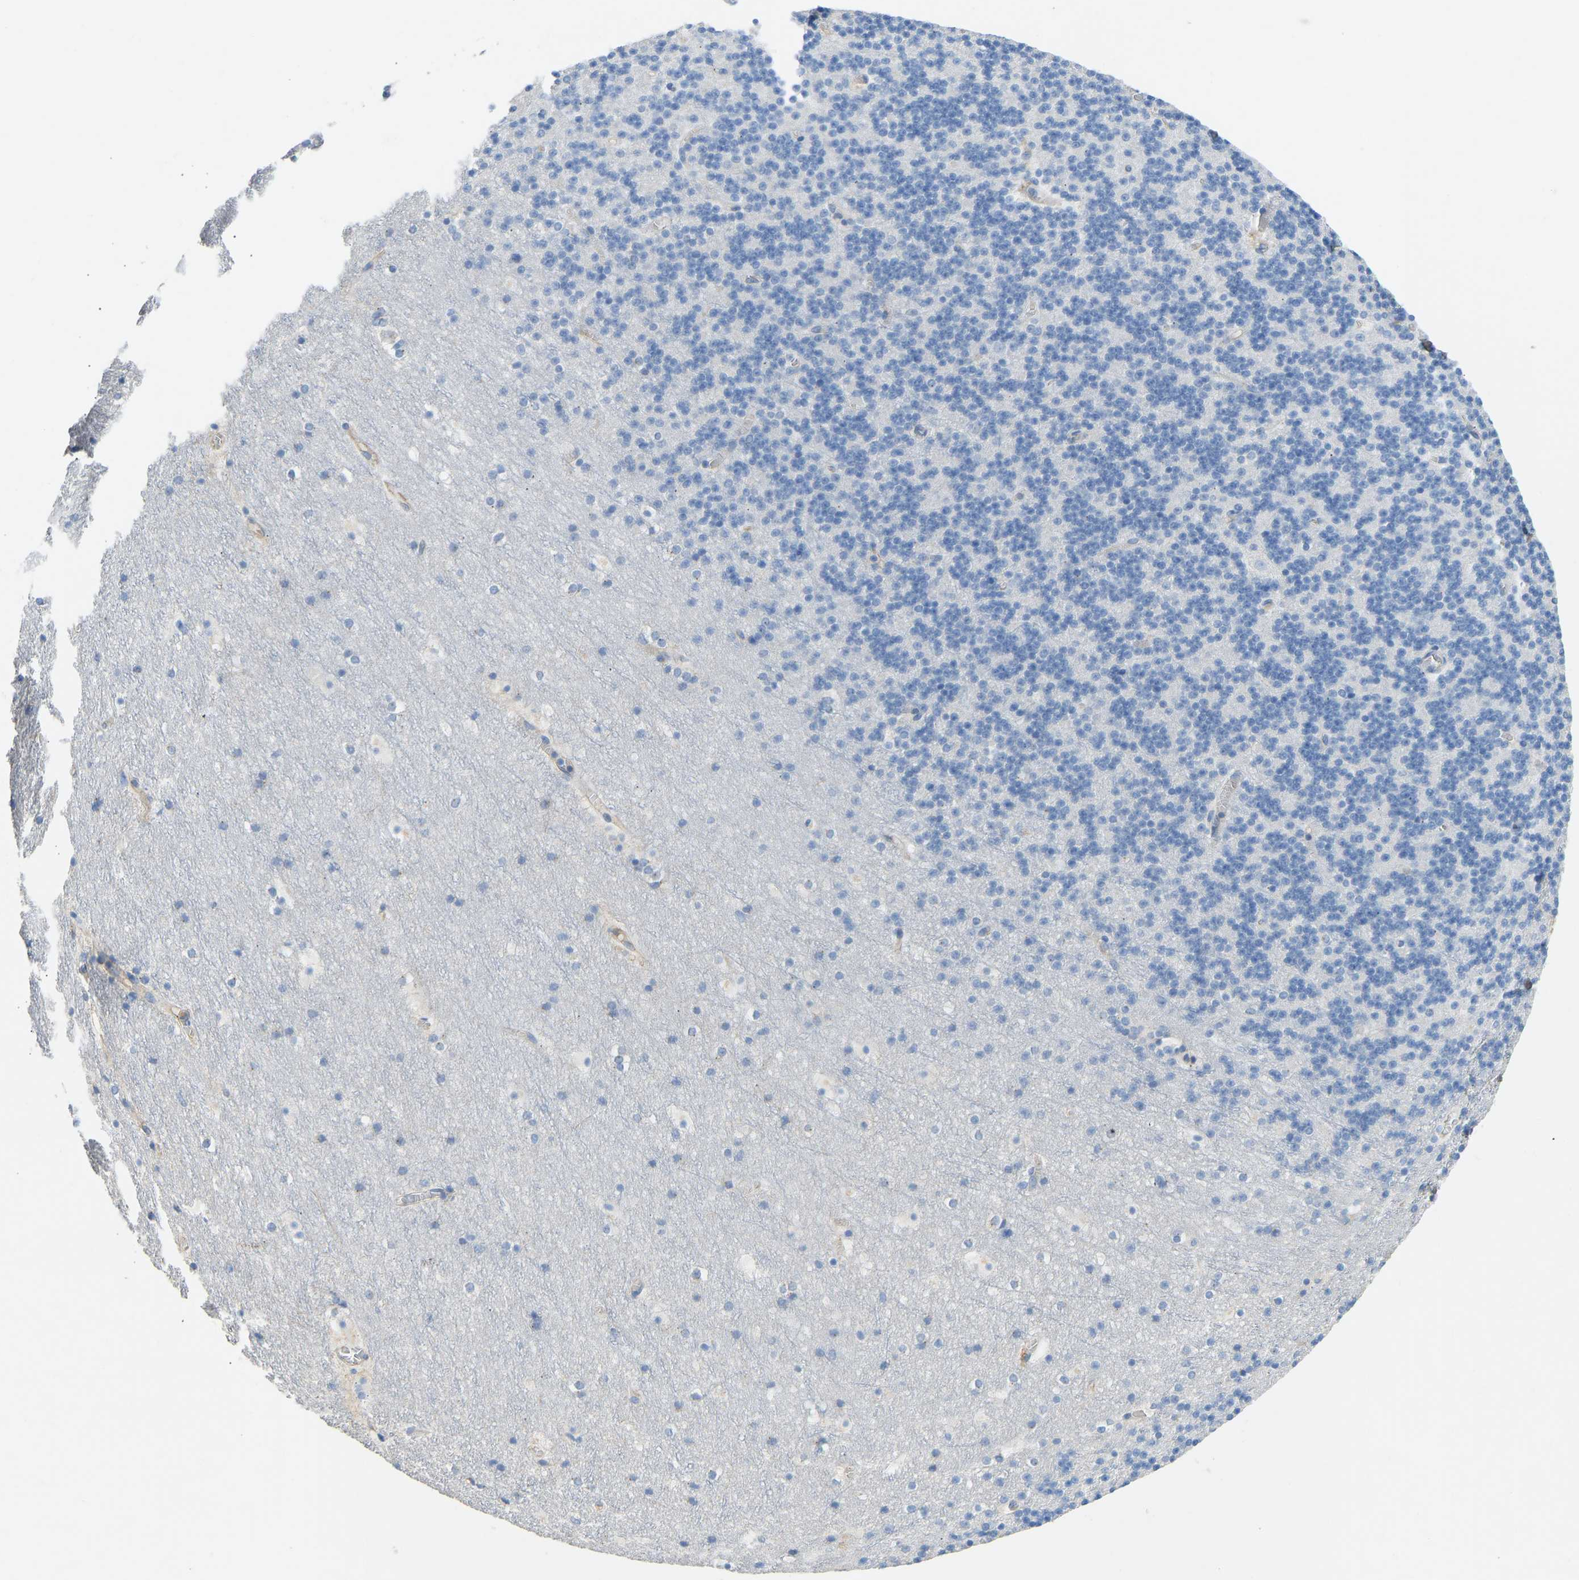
{"staining": {"intensity": "negative", "quantity": "none", "location": "none"}, "tissue": "cerebellum", "cell_type": "Cells in granular layer", "image_type": "normal", "snomed": [{"axis": "morphology", "description": "Normal tissue, NOS"}, {"axis": "topography", "description": "Cerebellum"}], "caption": "A histopathology image of human cerebellum is negative for staining in cells in granular layer. (DAB (3,3'-diaminobenzidine) immunohistochemistry (IHC), high magnification).", "gene": "TECTA", "patient": {"sex": "male", "age": 45}}